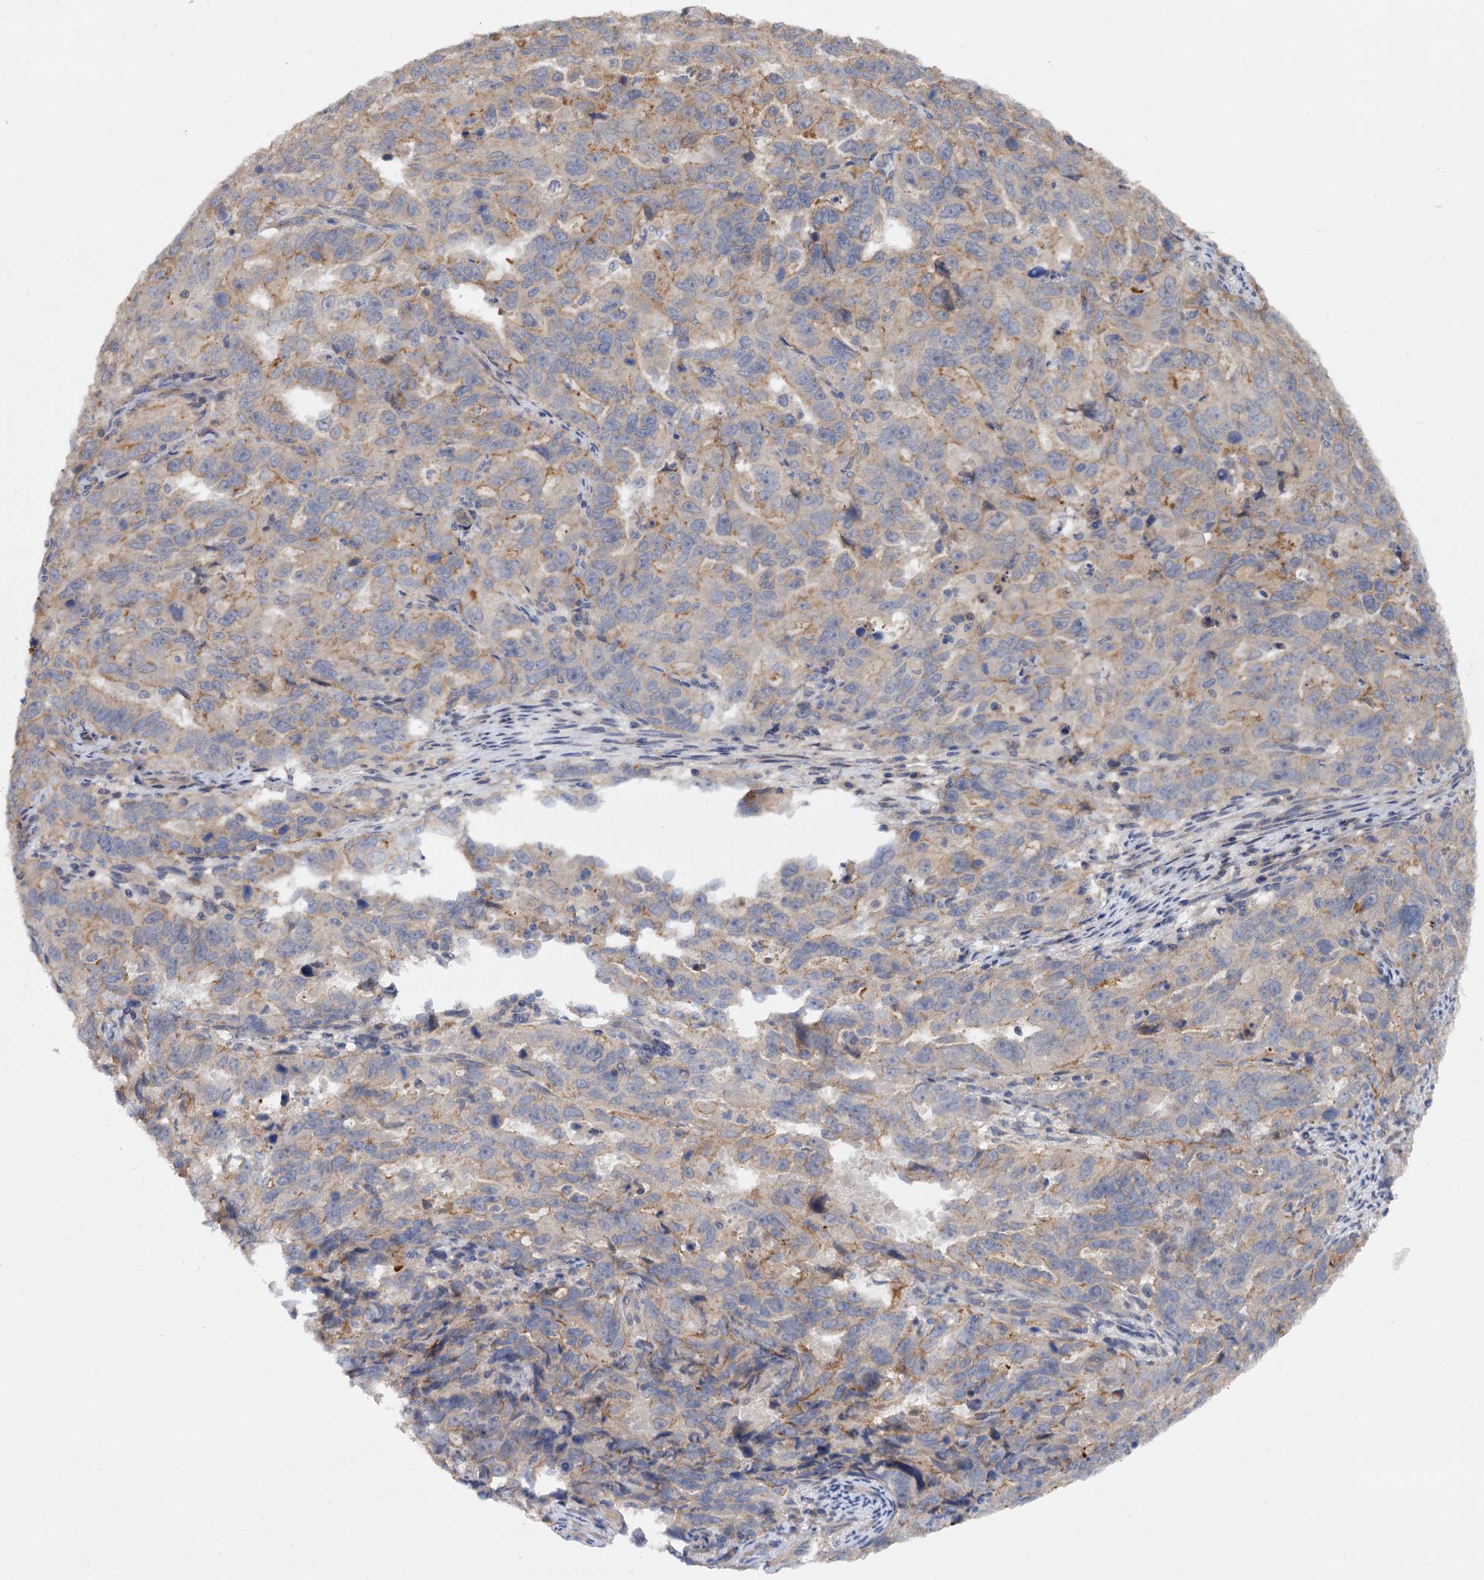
{"staining": {"intensity": "weak", "quantity": "25%-75%", "location": "cytoplasmic/membranous"}, "tissue": "endometrial cancer", "cell_type": "Tumor cells", "image_type": "cancer", "snomed": [{"axis": "morphology", "description": "Adenocarcinoma, NOS"}, {"axis": "topography", "description": "Endometrium"}], "caption": "Adenocarcinoma (endometrial) was stained to show a protein in brown. There is low levels of weak cytoplasmic/membranous staining in about 25%-75% of tumor cells.", "gene": "ZNF324", "patient": {"sex": "female", "age": 65}}